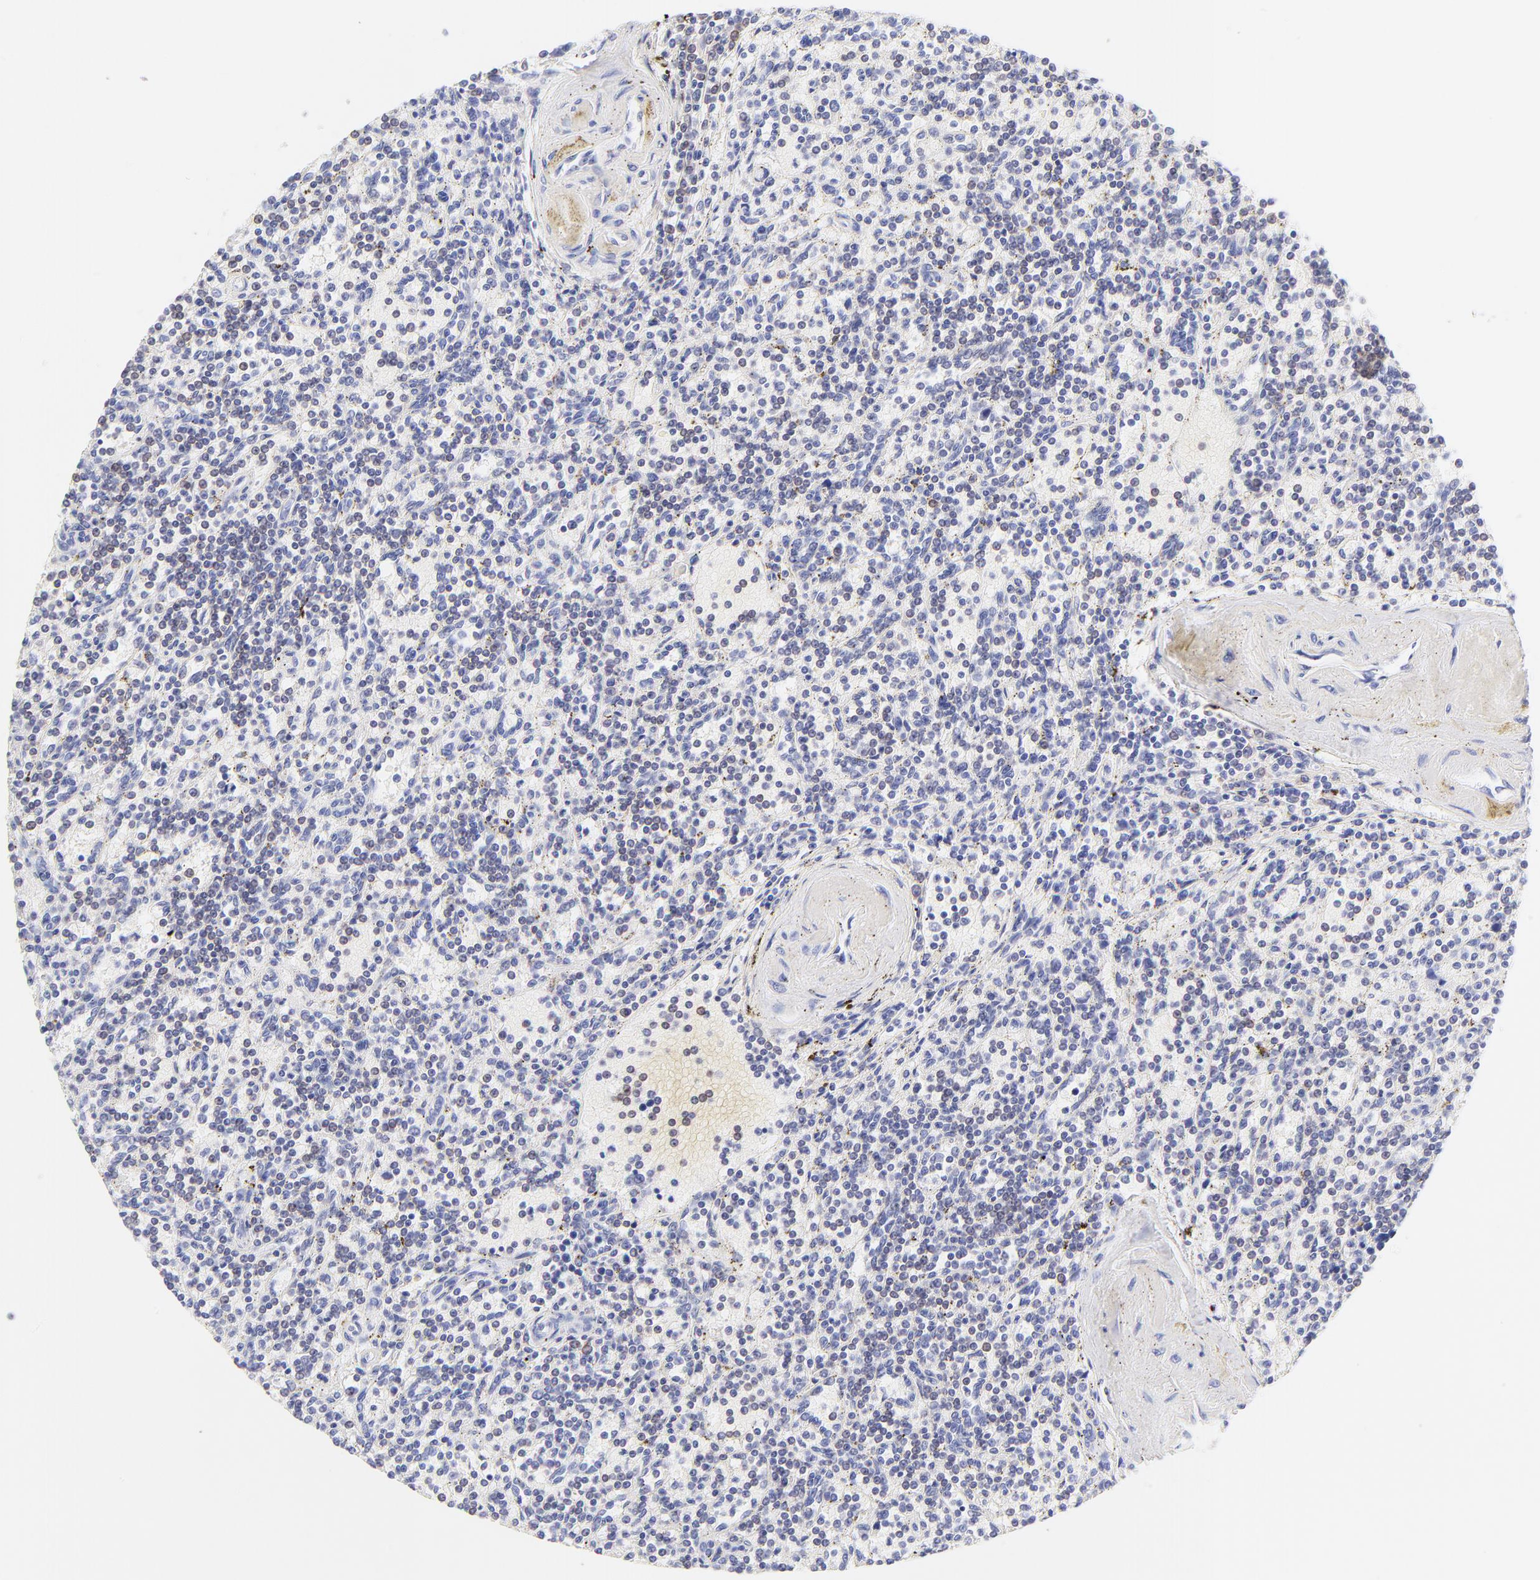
{"staining": {"intensity": "weak", "quantity": "<25%", "location": "cytoplasmic/membranous"}, "tissue": "lymphoma", "cell_type": "Tumor cells", "image_type": "cancer", "snomed": [{"axis": "morphology", "description": "Malignant lymphoma, non-Hodgkin's type, Low grade"}, {"axis": "topography", "description": "Spleen"}], "caption": "This is an immunohistochemistry (IHC) micrograph of human lymphoma. There is no positivity in tumor cells.", "gene": "IRAG2", "patient": {"sex": "male", "age": 73}}